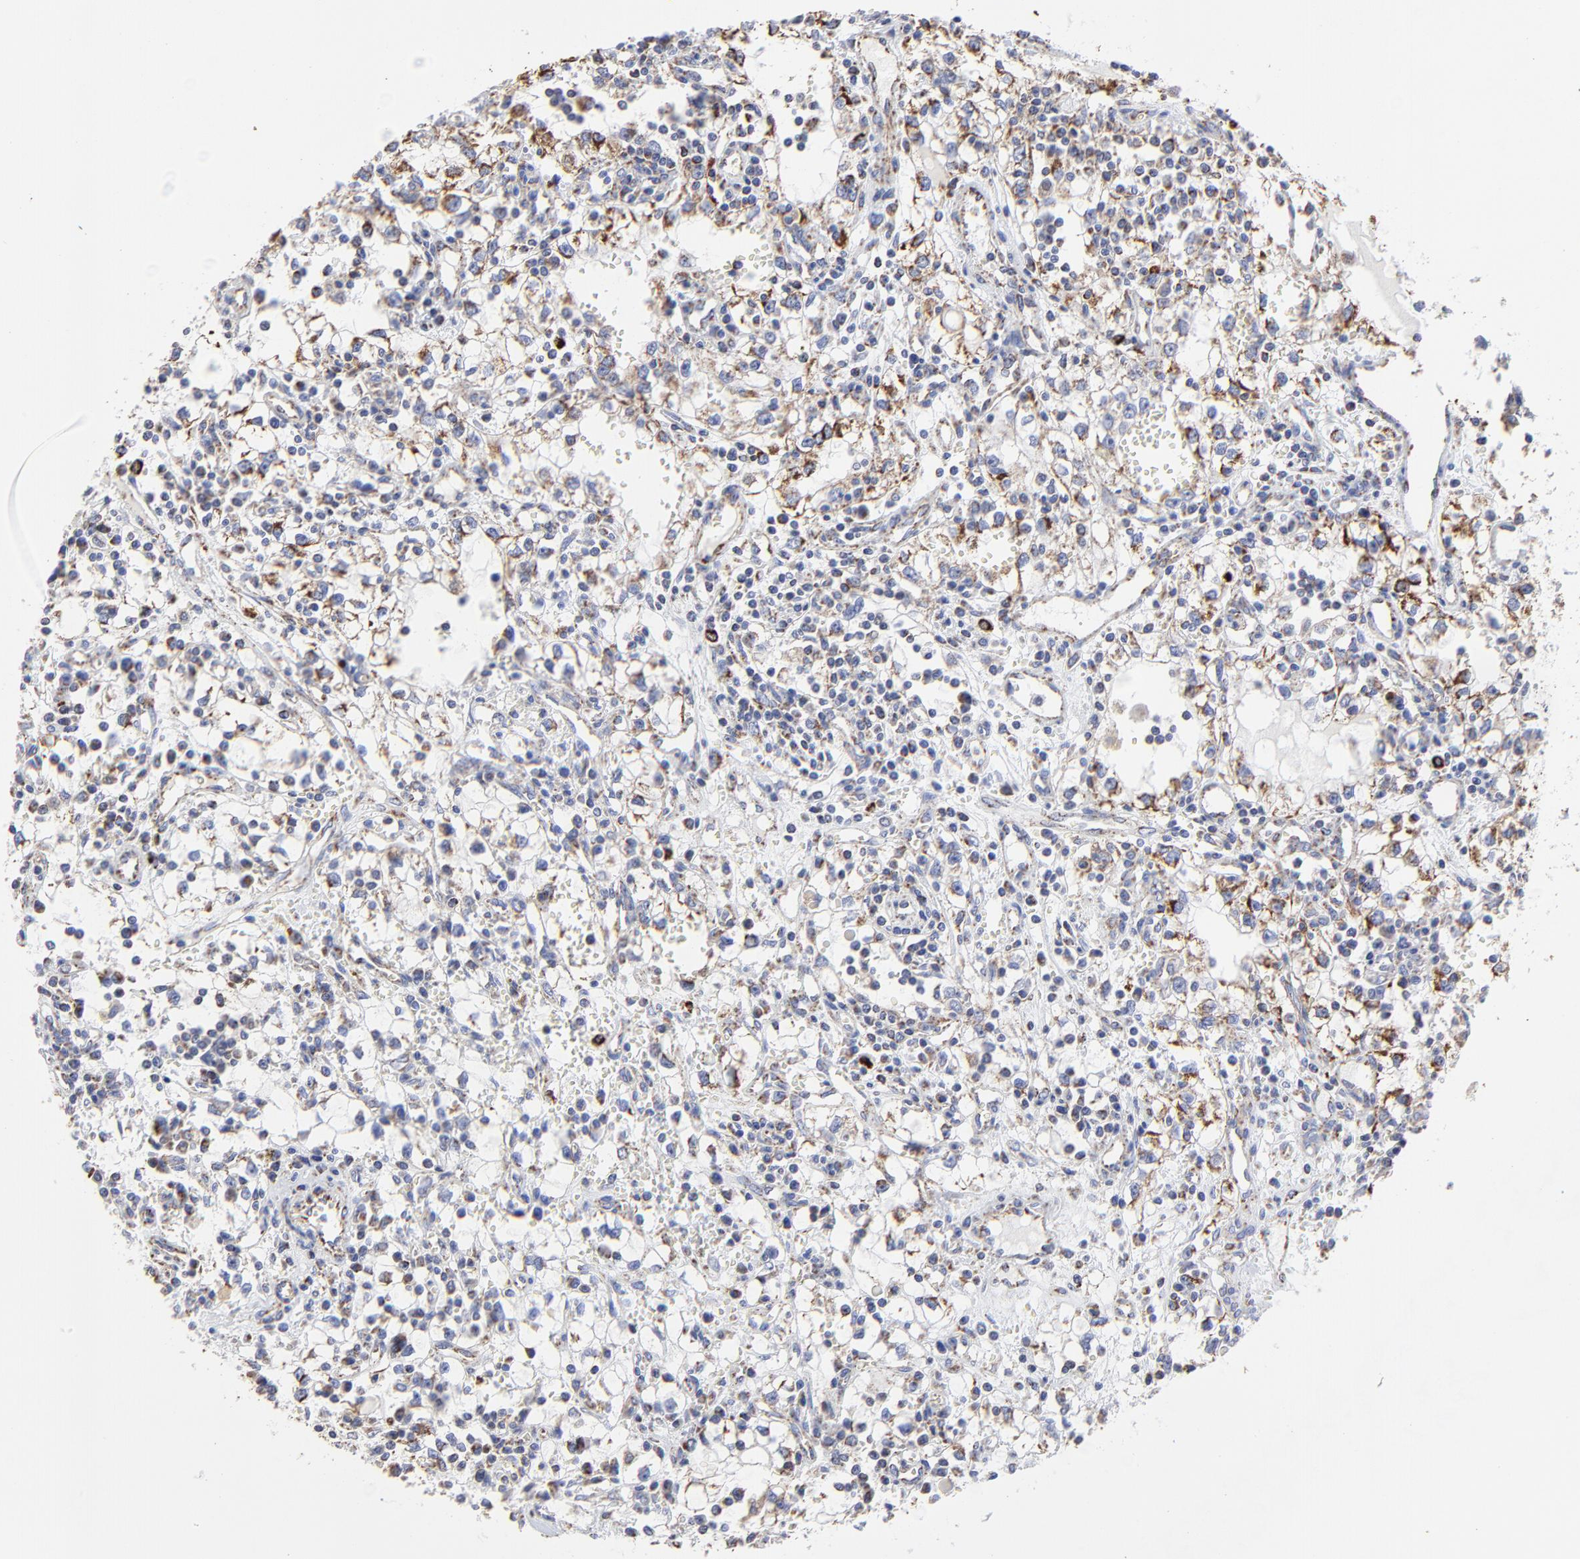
{"staining": {"intensity": "strong", "quantity": "<25%", "location": "cytoplasmic/membranous"}, "tissue": "renal cancer", "cell_type": "Tumor cells", "image_type": "cancer", "snomed": [{"axis": "morphology", "description": "Adenocarcinoma, NOS"}, {"axis": "topography", "description": "Kidney"}], "caption": "There is medium levels of strong cytoplasmic/membranous staining in tumor cells of renal cancer (adenocarcinoma), as demonstrated by immunohistochemical staining (brown color).", "gene": "PINK1", "patient": {"sex": "male", "age": 82}}